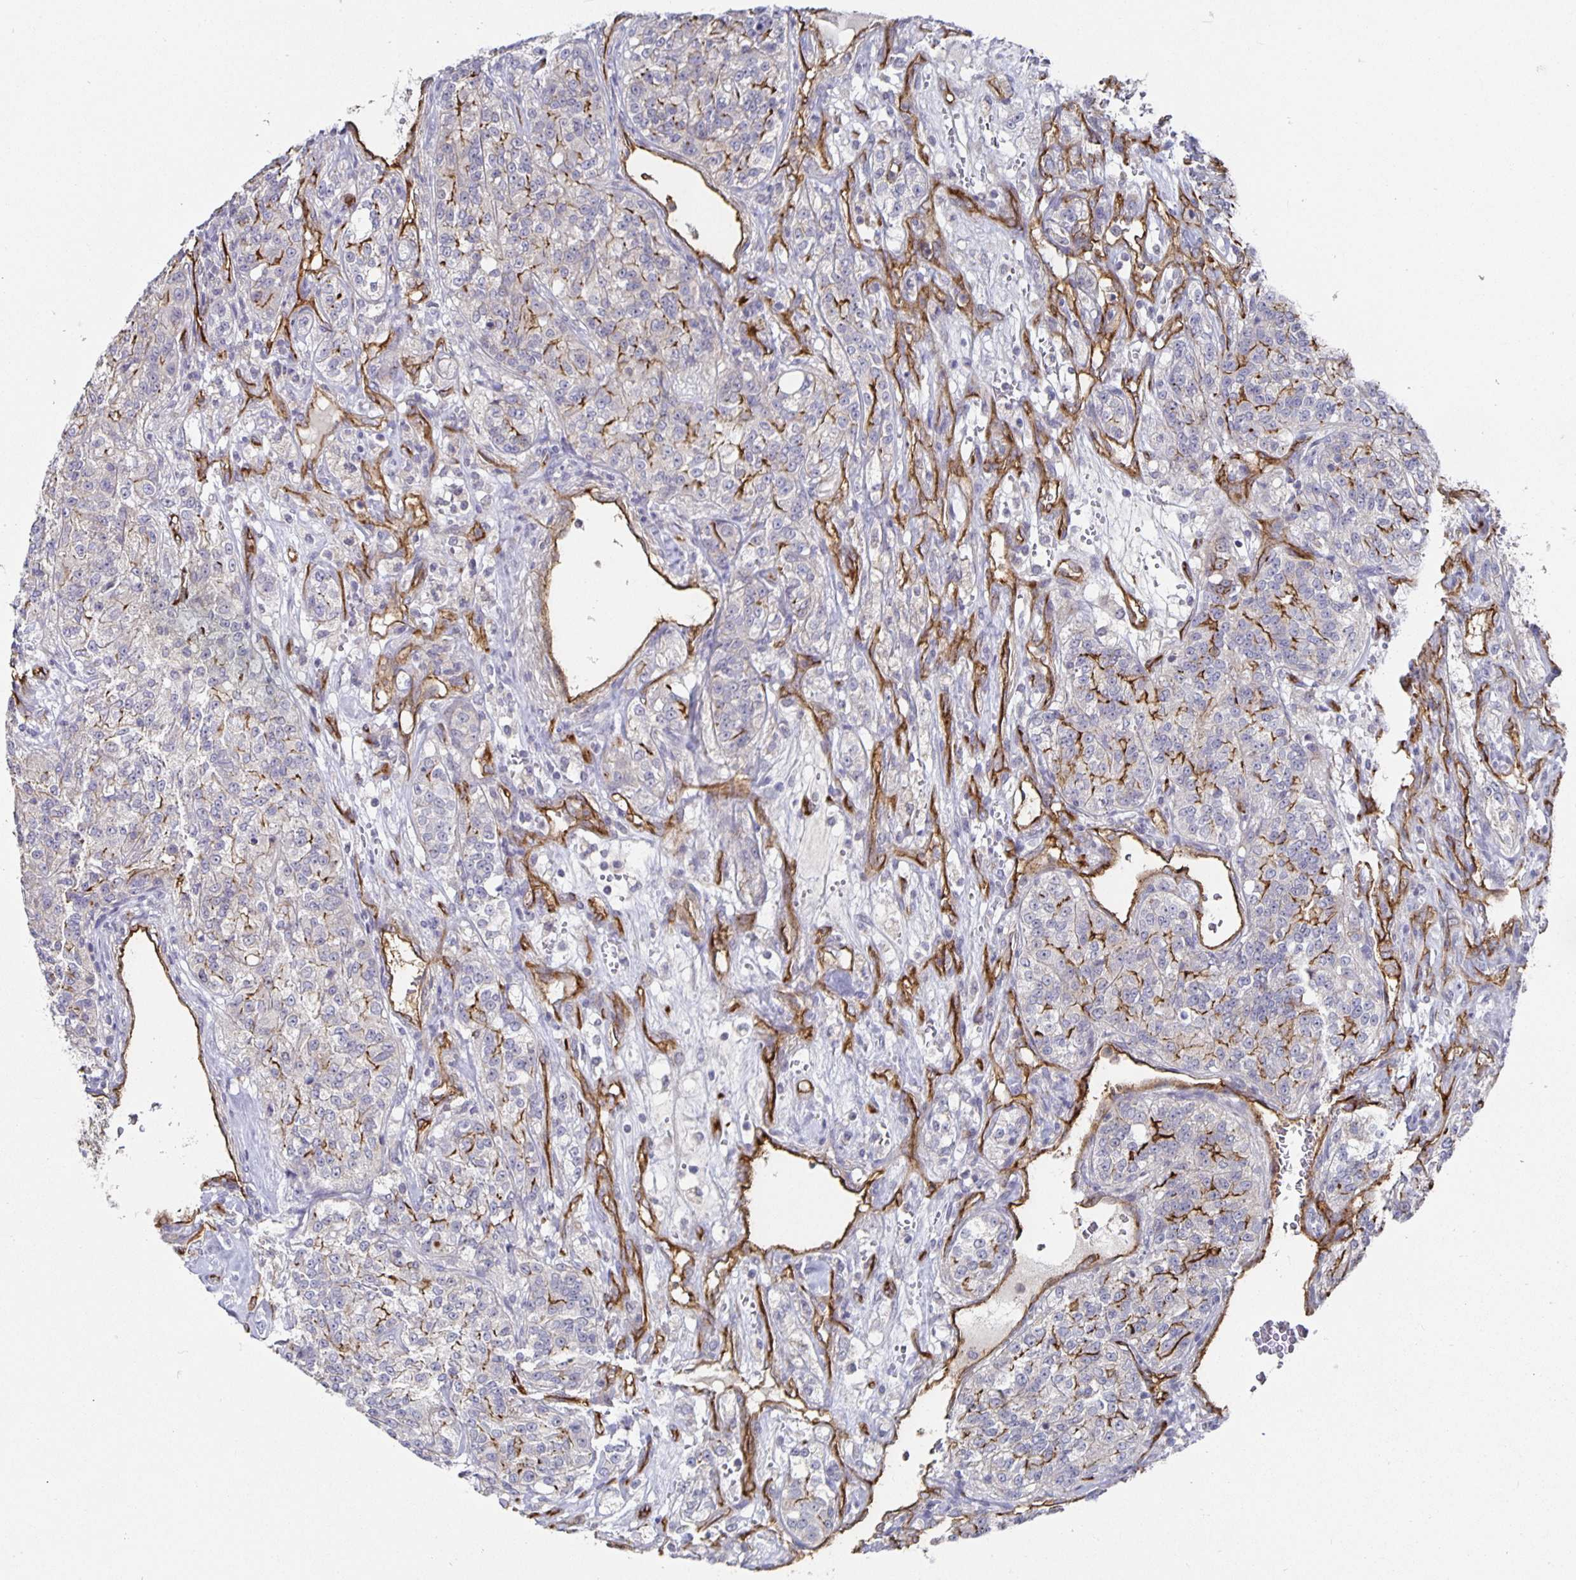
{"staining": {"intensity": "moderate", "quantity": "<25%", "location": "cytoplasmic/membranous"}, "tissue": "renal cancer", "cell_type": "Tumor cells", "image_type": "cancer", "snomed": [{"axis": "morphology", "description": "Adenocarcinoma, NOS"}, {"axis": "topography", "description": "Kidney"}], "caption": "Immunohistochemical staining of renal adenocarcinoma displays low levels of moderate cytoplasmic/membranous expression in approximately <25% of tumor cells. (DAB IHC, brown staining for protein, blue staining for nuclei).", "gene": "PODXL", "patient": {"sex": "female", "age": 63}}